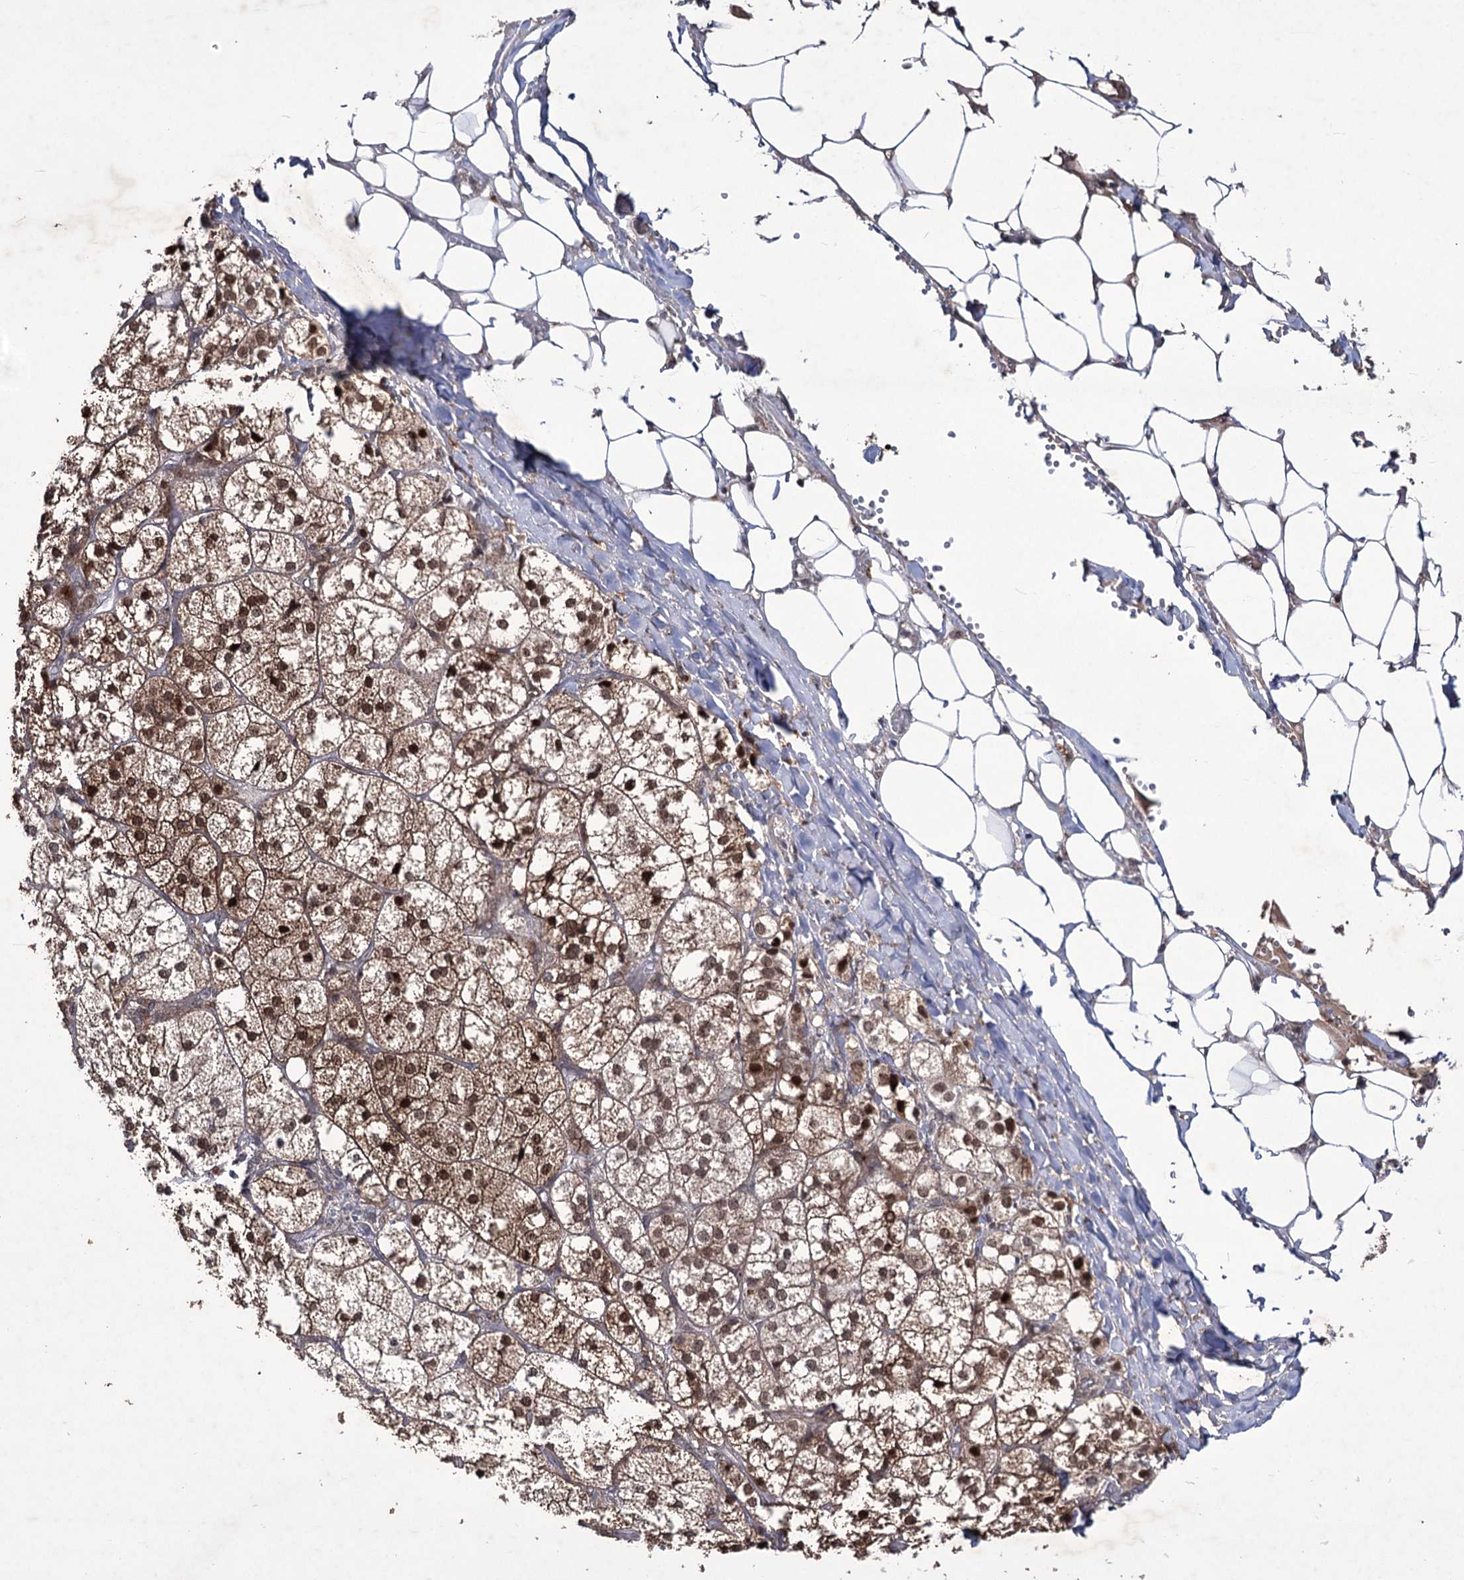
{"staining": {"intensity": "moderate", "quantity": ">75%", "location": "cytoplasmic/membranous,nuclear"}, "tissue": "adrenal gland", "cell_type": "Glandular cells", "image_type": "normal", "snomed": [{"axis": "morphology", "description": "Normal tissue, NOS"}, {"axis": "topography", "description": "Adrenal gland"}], "caption": "Approximately >75% of glandular cells in benign human adrenal gland demonstrate moderate cytoplasmic/membranous,nuclear protein expression as visualized by brown immunohistochemical staining.", "gene": "VGLL4", "patient": {"sex": "female", "age": 61}}